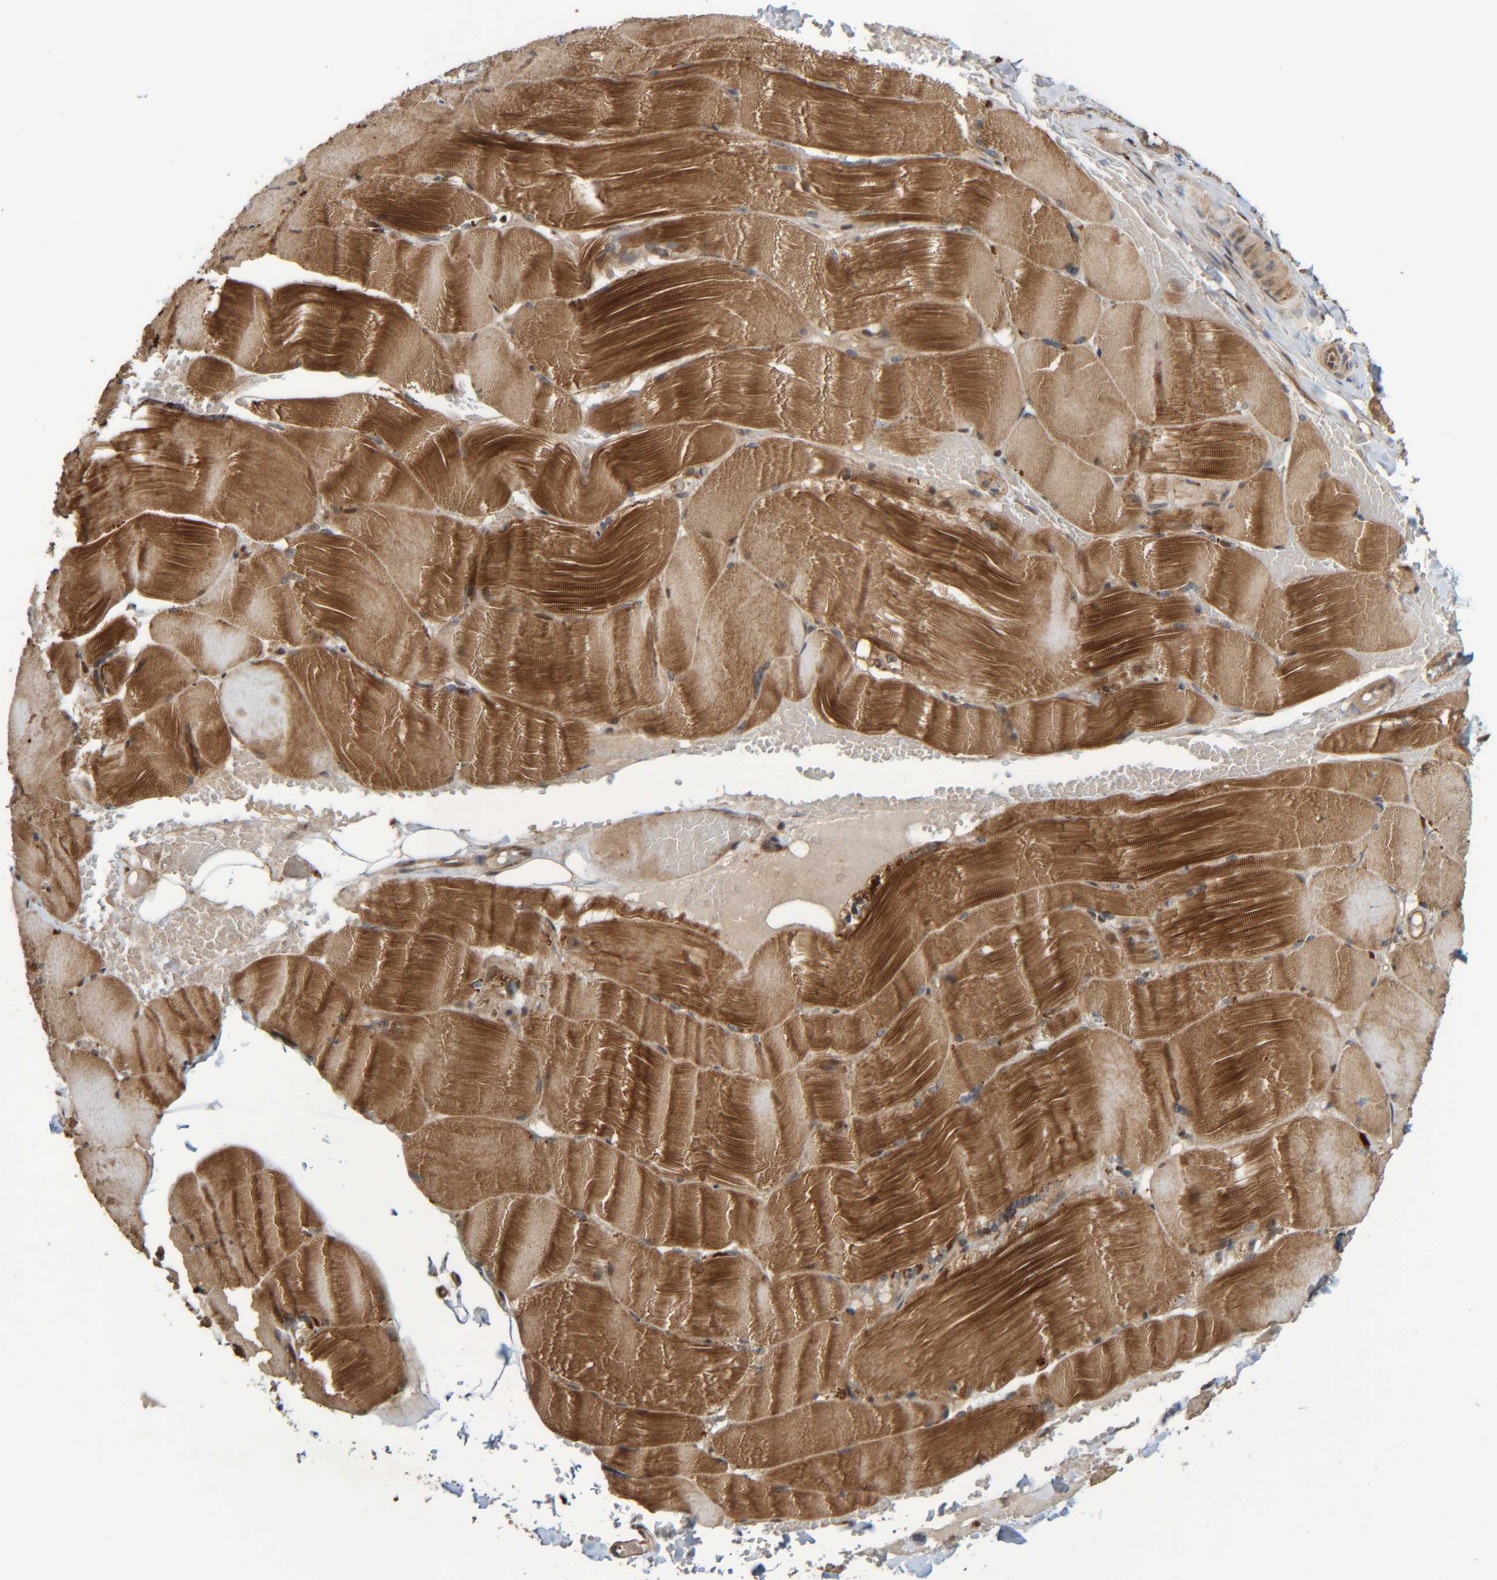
{"staining": {"intensity": "strong", "quantity": ">75%", "location": "cytoplasmic/membranous"}, "tissue": "skeletal muscle", "cell_type": "Myocytes", "image_type": "normal", "snomed": [{"axis": "morphology", "description": "Normal tissue, NOS"}, {"axis": "topography", "description": "Skin"}, {"axis": "topography", "description": "Skeletal muscle"}], "caption": "Protein expression analysis of unremarkable skeletal muscle shows strong cytoplasmic/membranous expression in approximately >75% of myocytes. (Stains: DAB in brown, nuclei in blue, Microscopy: brightfield microscopy at high magnification).", "gene": "CCDC57", "patient": {"sex": "male", "age": 83}}